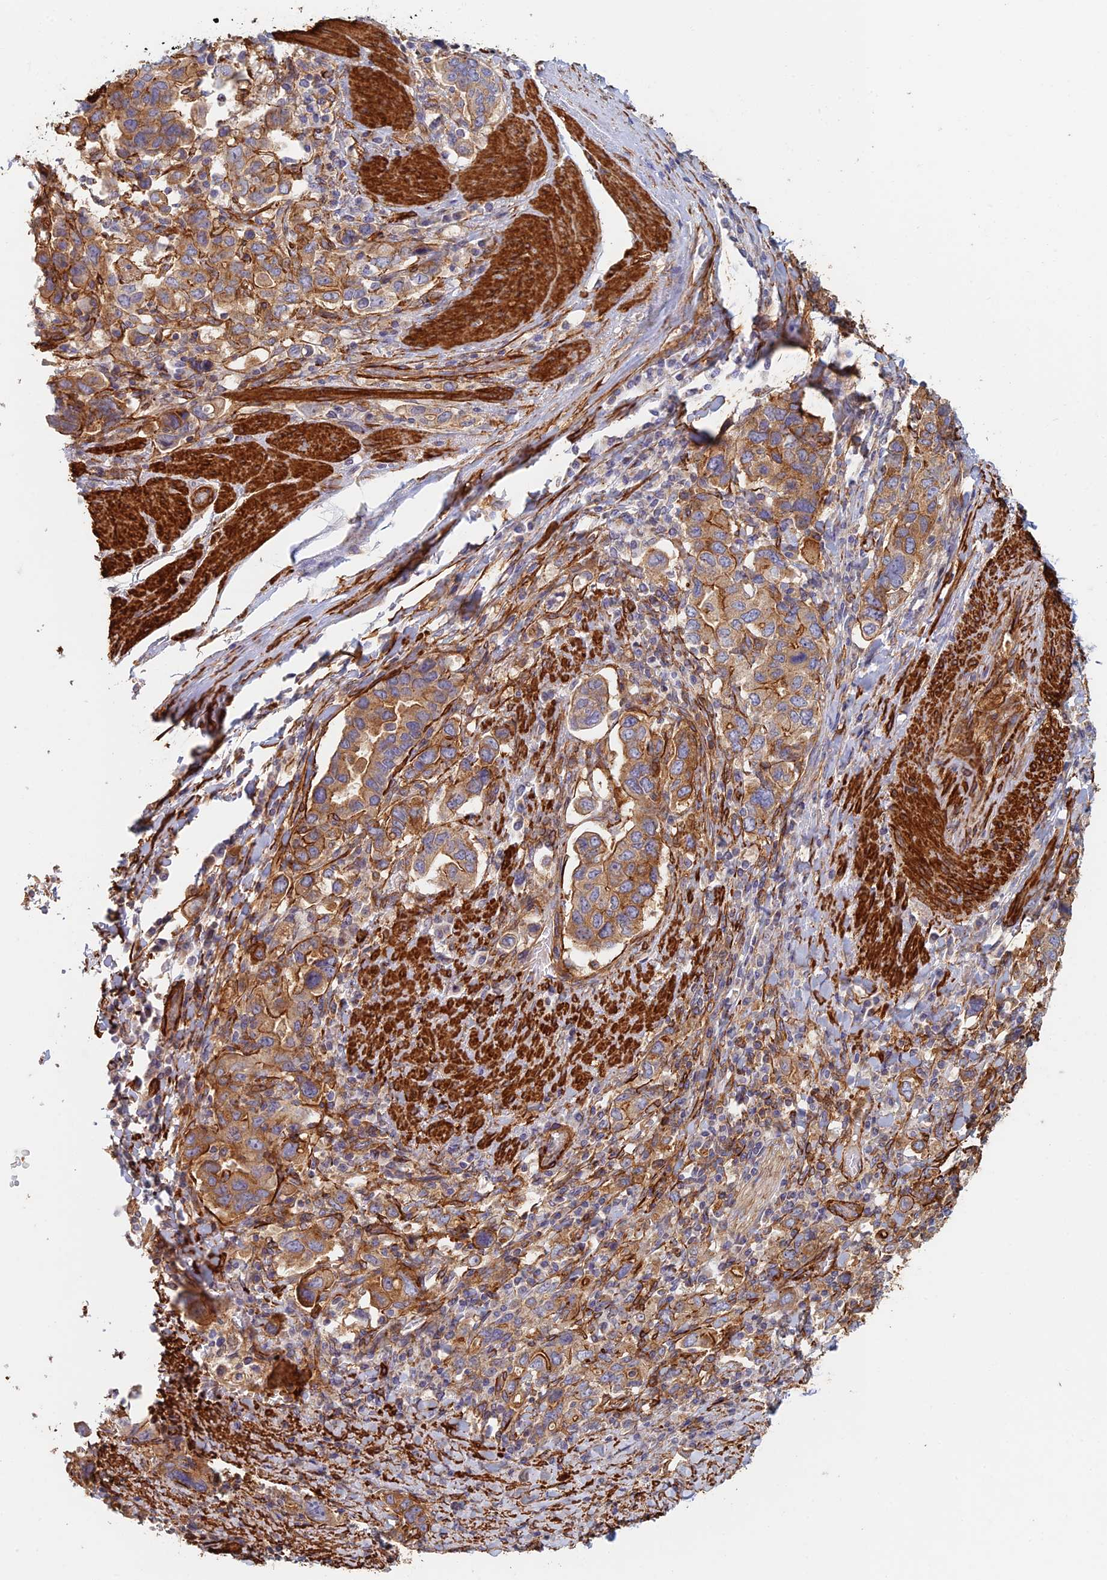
{"staining": {"intensity": "moderate", "quantity": ">75%", "location": "cytoplasmic/membranous"}, "tissue": "stomach cancer", "cell_type": "Tumor cells", "image_type": "cancer", "snomed": [{"axis": "morphology", "description": "Adenocarcinoma, NOS"}, {"axis": "topography", "description": "Stomach, upper"}, {"axis": "topography", "description": "Stomach"}], "caption": "This histopathology image shows IHC staining of stomach cancer, with medium moderate cytoplasmic/membranous staining in about >75% of tumor cells.", "gene": "PAK4", "patient": {"sex": "male", "age": 62}}